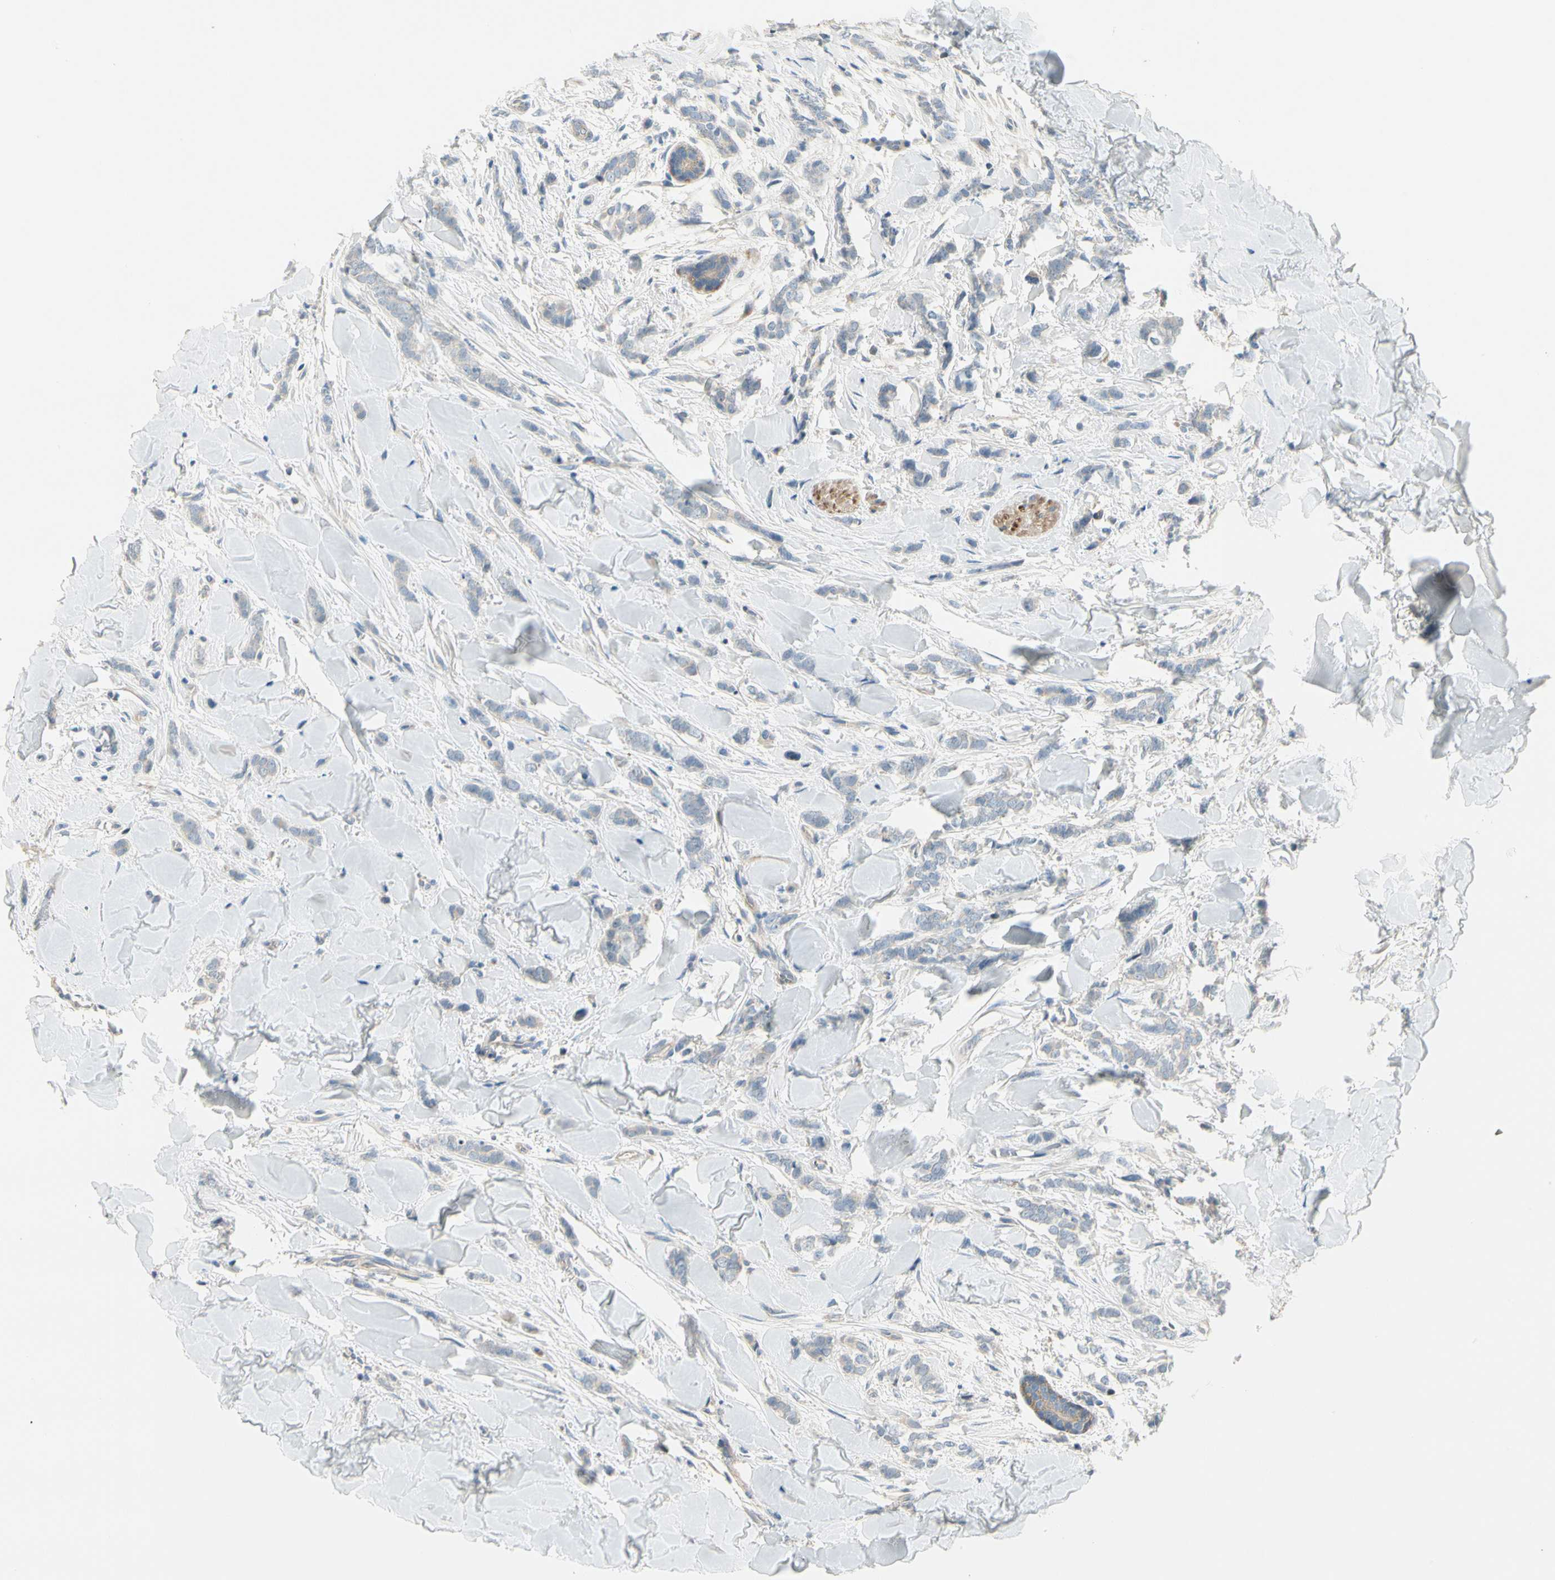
{"staining": {"intensity": "negative", "quantity": "none", "location": "none"}, "tissue": "breast cancer", "cell_type": "Tumor cells", "image_type": "cancer", "snomed": [{"axis": "morphology", "description": "Lobular carcinoma"}, {"axis": "topography", "description": "Skin"}, {"axis": "topography", "description": "Breast"}], "caption": "IHC micrograph of human lobular carcinoma (breast) stained for a protein (brown), which displays no positivity in tumor cells.", "gene": "ADGRA3", "patient": {"sex": "female", "age": 46}}